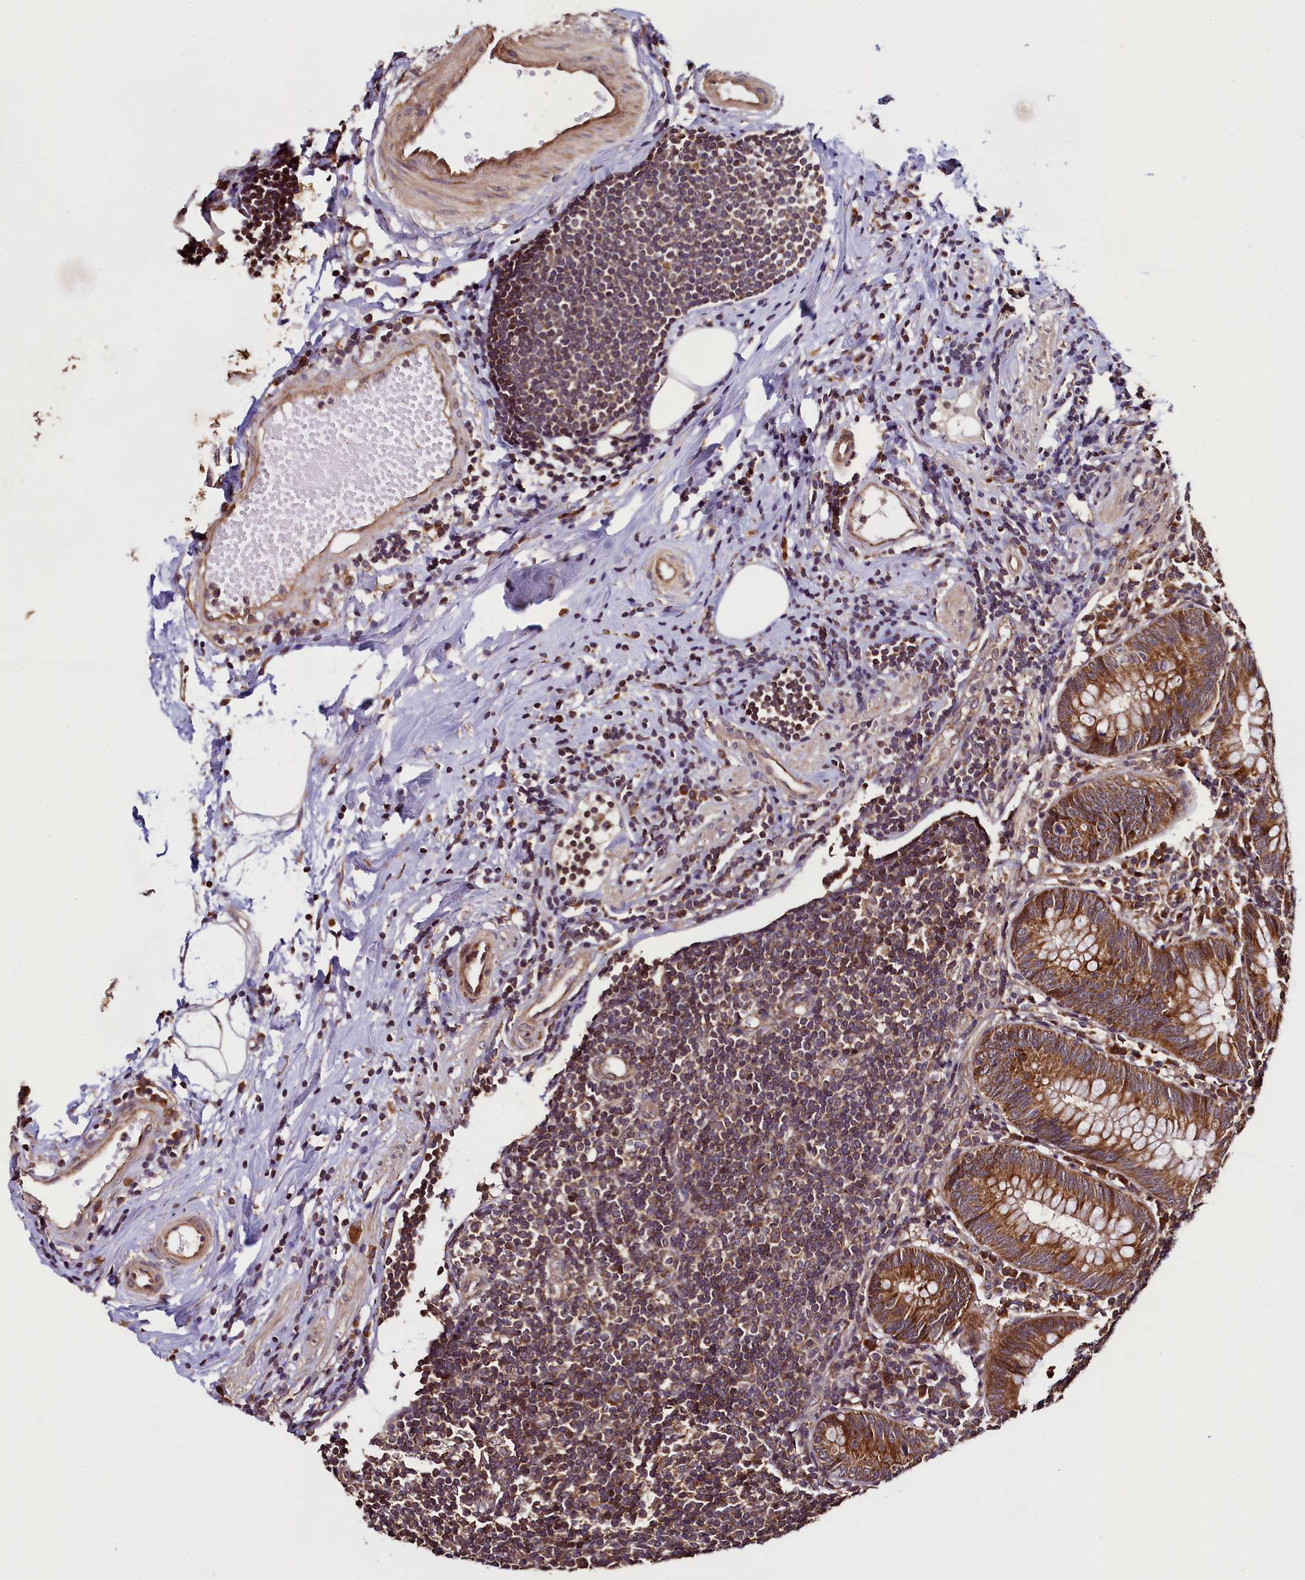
{"staining": {"intensity": "moderate", "quantity": ">75%", "location": "cytoplasmic/membranous"}, "tissue": "appendix", "cell_type": "Glandular cells", "image_type": "normal", "snomed": [{"axis": "morphology", "description": "Normal tissue, NOS"}, {"axis": "topography", "description": "Appendix"}], "caption": "Immunohistochemical staining of benign human appendix shows >75% levels of moderate cytoplasmic/membranous protein expression in approximately >75% of glandular cells.", "gene": "RBFA", "patient": {"sex": "female", "age": 54}}